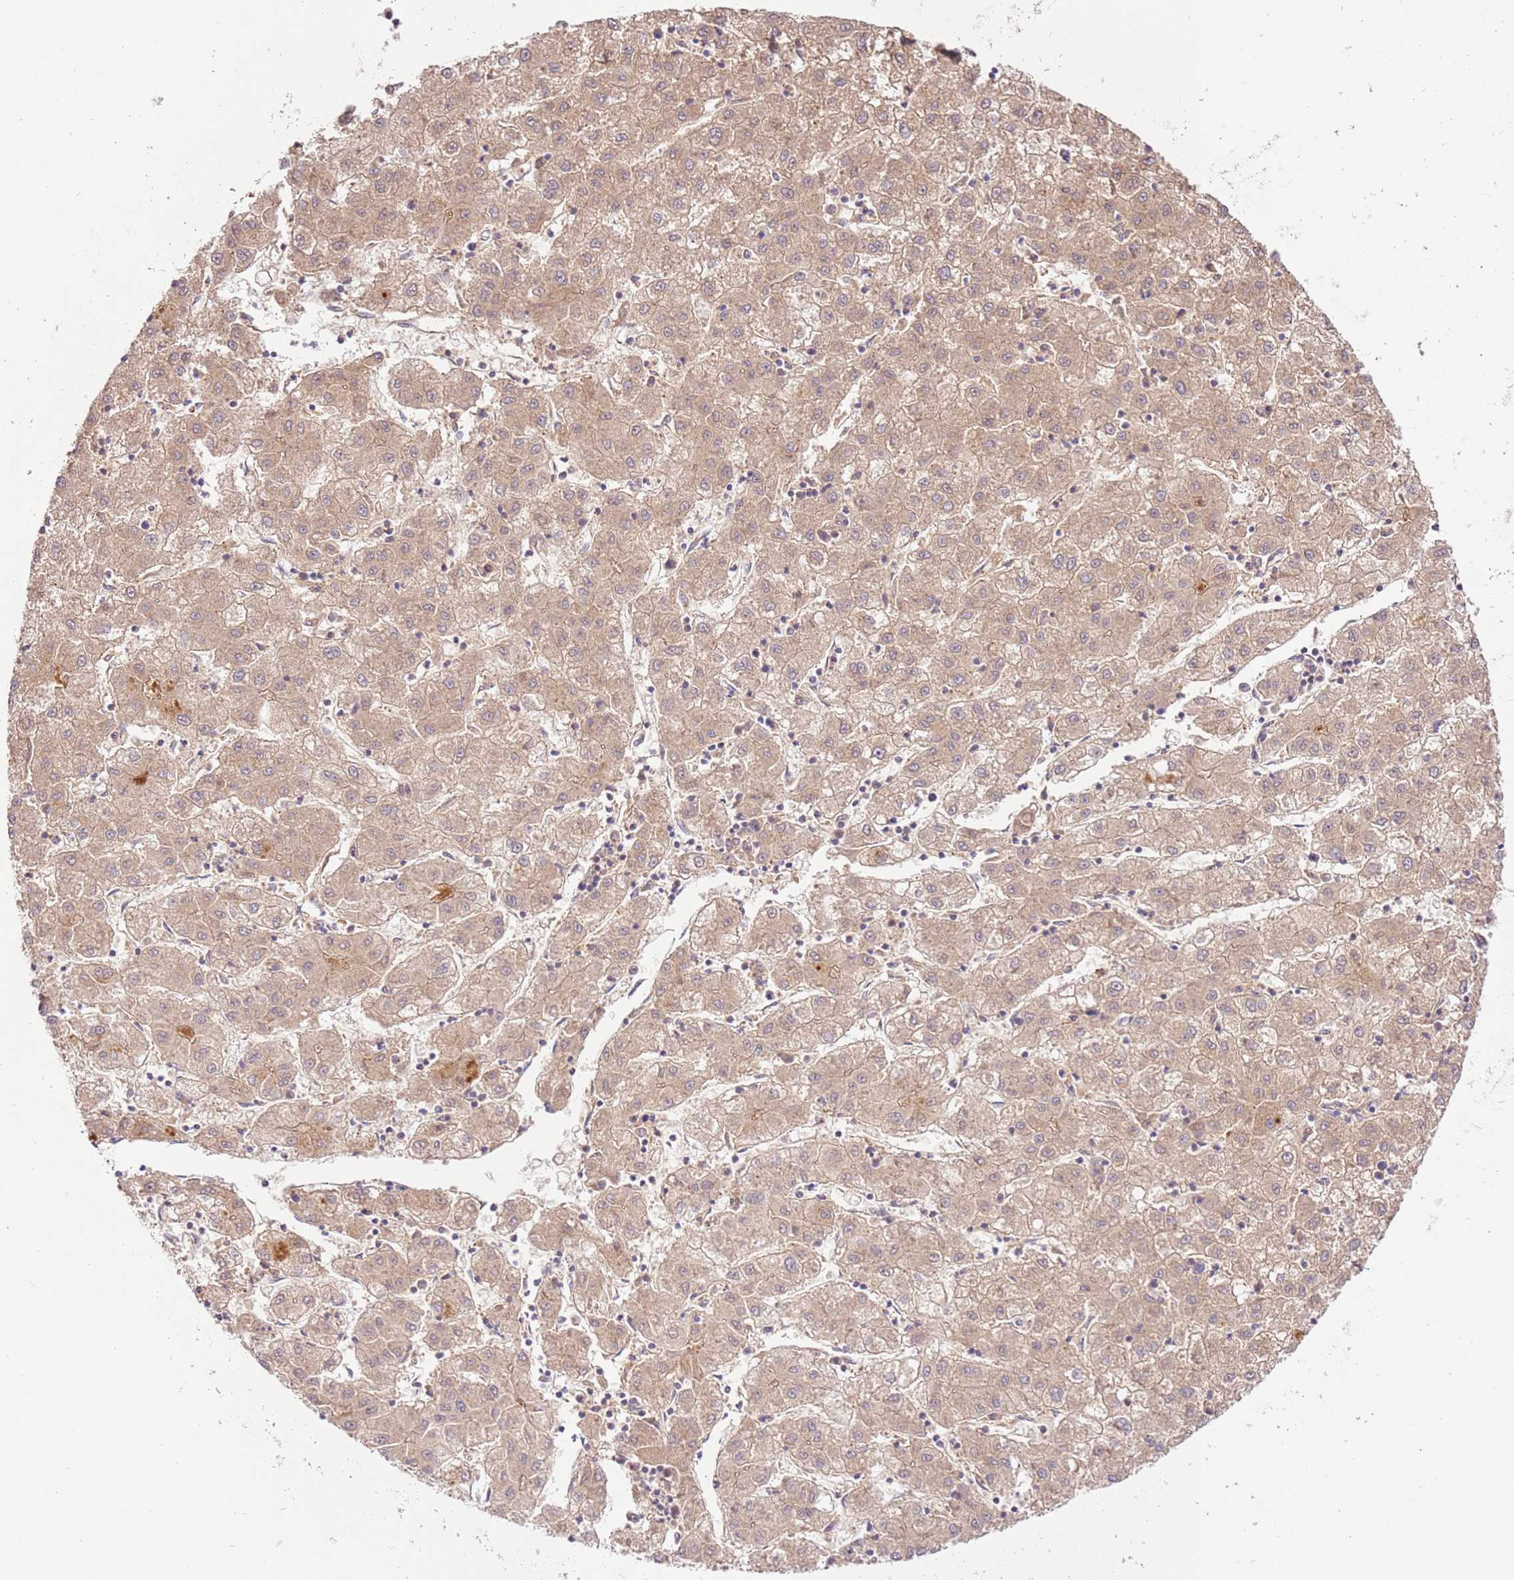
{"staining": {"intensity": "moderate", "quantity": ">75%", "location": "cytoplasmic/membranous"}, "tissue": "liver cancer", "cell_type": "Tumor cells", "image_type": "cancer", "snomed": [{"axis": "morphology", "description": "Carcinoma, Hepatocellular, NOS"}, {"axis": "topography", "description": "Liver"}], "caption": "High-power microscopy captured an IHC photomicrograph of liver cancer, revealing moderate cytoplasmic/membranous expression in about >75% of tumor cells. The staining was performed using DAB to visualize the protein expression in brown, while the nuclei were stained in blue with hematoxylin (Magnification: 20x).", "gene": "C8G", "patient": {"sex": "male", "age": 72}}